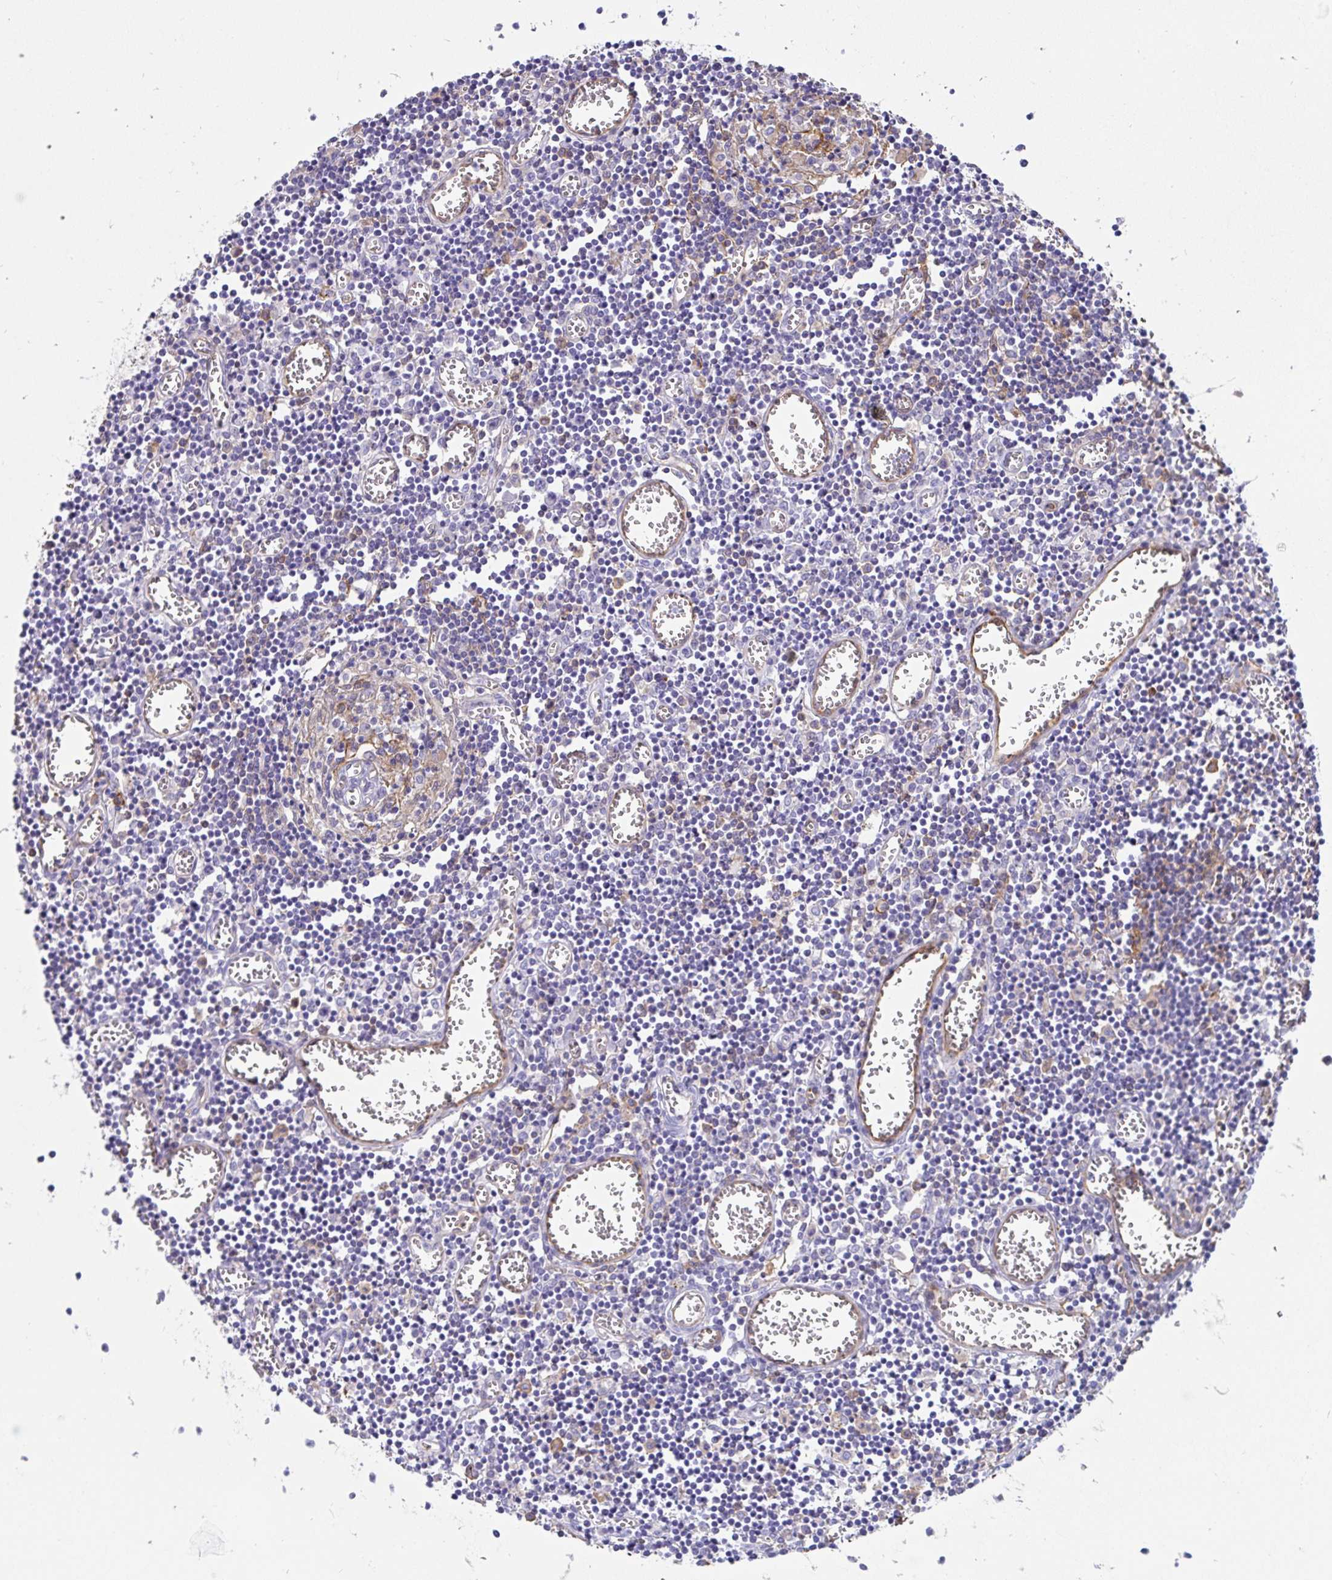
{"staining": {"intensity": "moderate", "quantity": "<25%", "location": "cytoplasmic/membranous"}, "tissue": "lymph node", "cell_type": "Germinal center cells", "image_type": "normal", "snomed": [{"axis": "morphology", "description": "Normal tissue, NOS"}, {"axis": "topography", "description": "Lymph node"}], "caption": "Brown immunohistochemical staining in unremarkable human lymph node displays moderate cytoplasmic/membranous staining in about <25% of germinal center cells.", "gene": "ANXA2", "patient": {"sex": "male", "age": 66}}